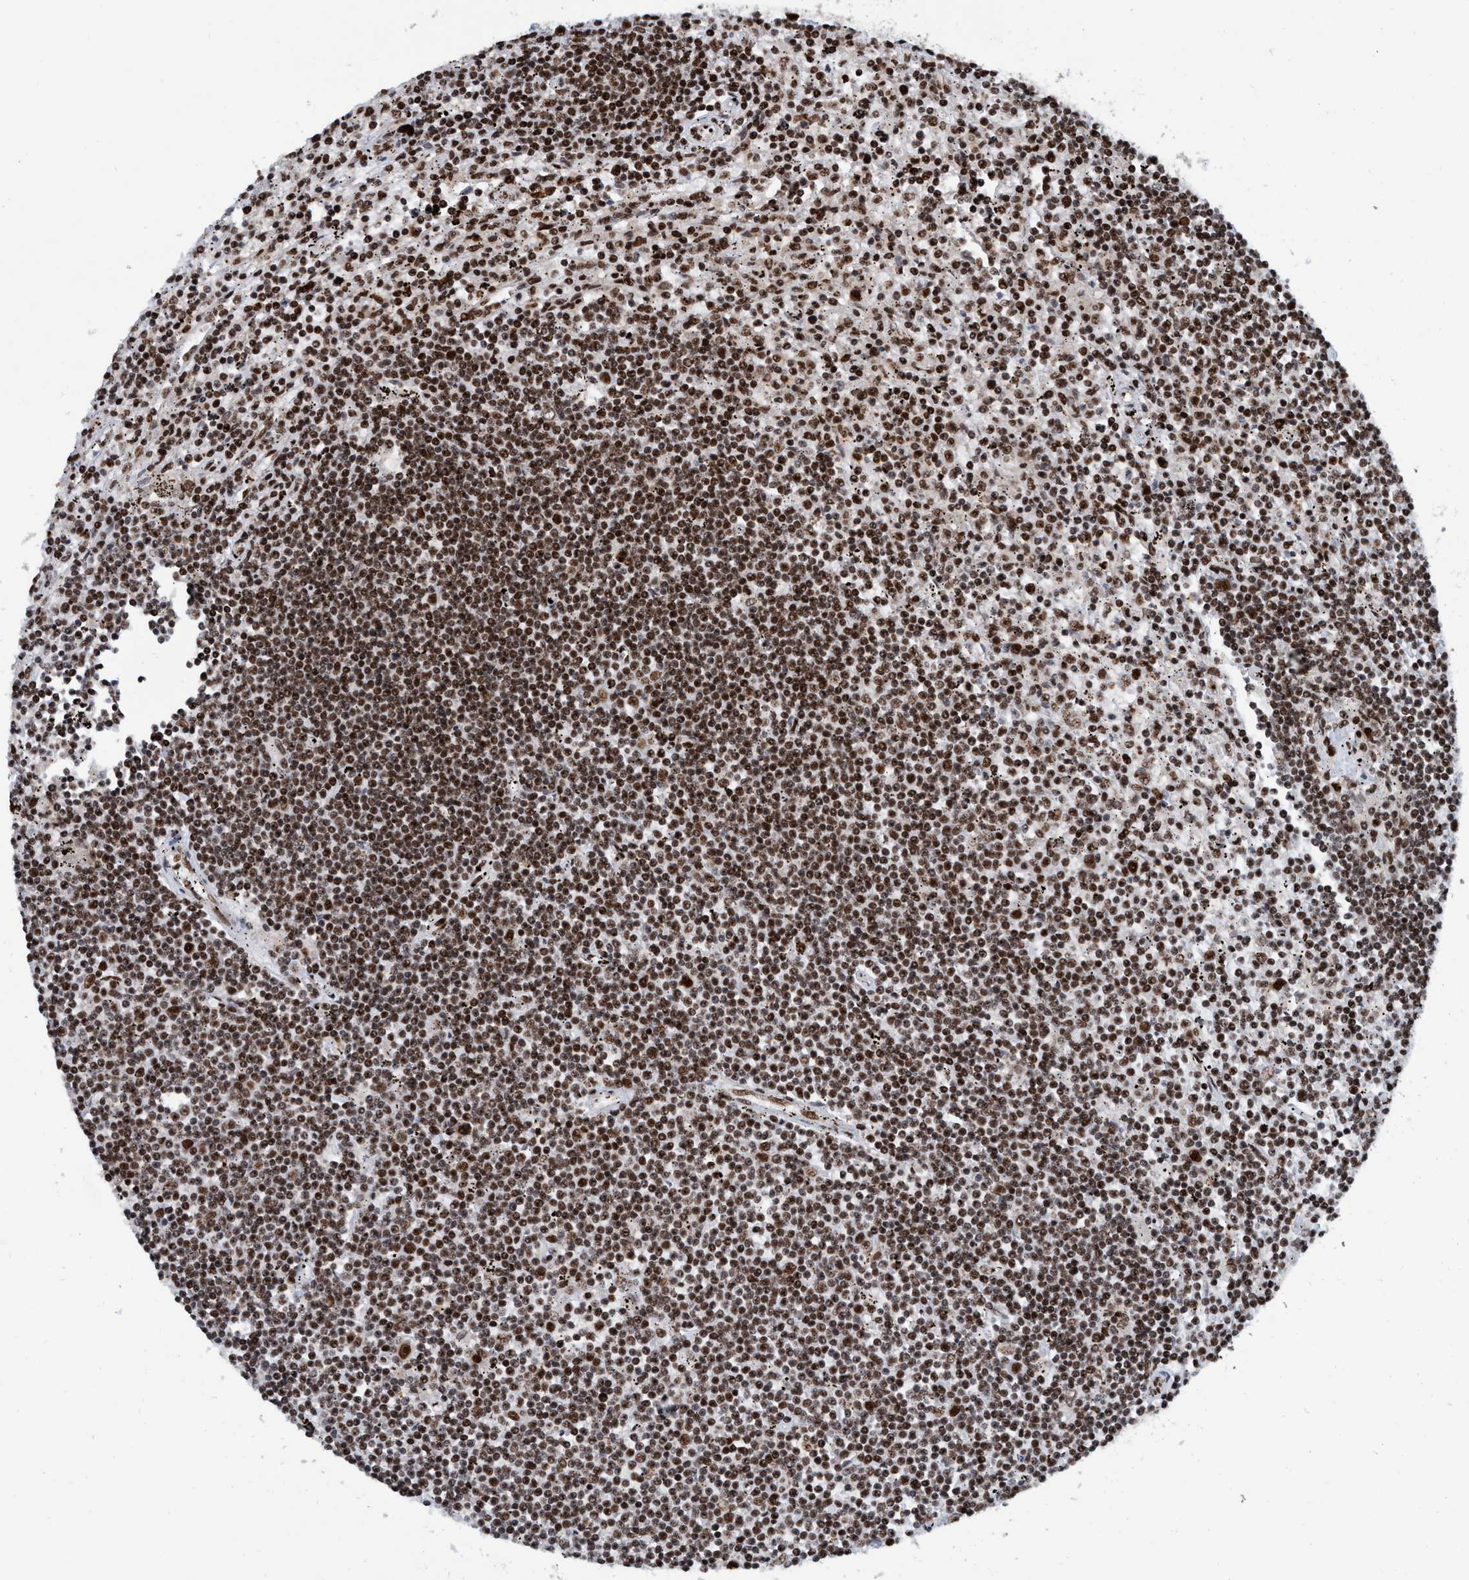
{"staining": {"intensity": "strong", "quantity": ">75%", "location": "nuclear"}, "tissue": "lymphoma", "cell_type": "Tumor cells", "image_type": "cancer", "snomed": [{"axis": "morphology", "description": "Malignant lymphoma, non-Hodgkin's type, Low grade"}, {"axis": "topography", "description": "Spleen"}], "caption": "Immunohistochemistry (IHC) histopathology image of human low-grade malignant lymphoma, non-Hodgkin's type stained for a protein (brown), which reveals high levels of strong nuclear positivity in approximately >75% of tumor cells.", "gene": "TOPBP1", "patient": {"sex": "male", "age": 76}}